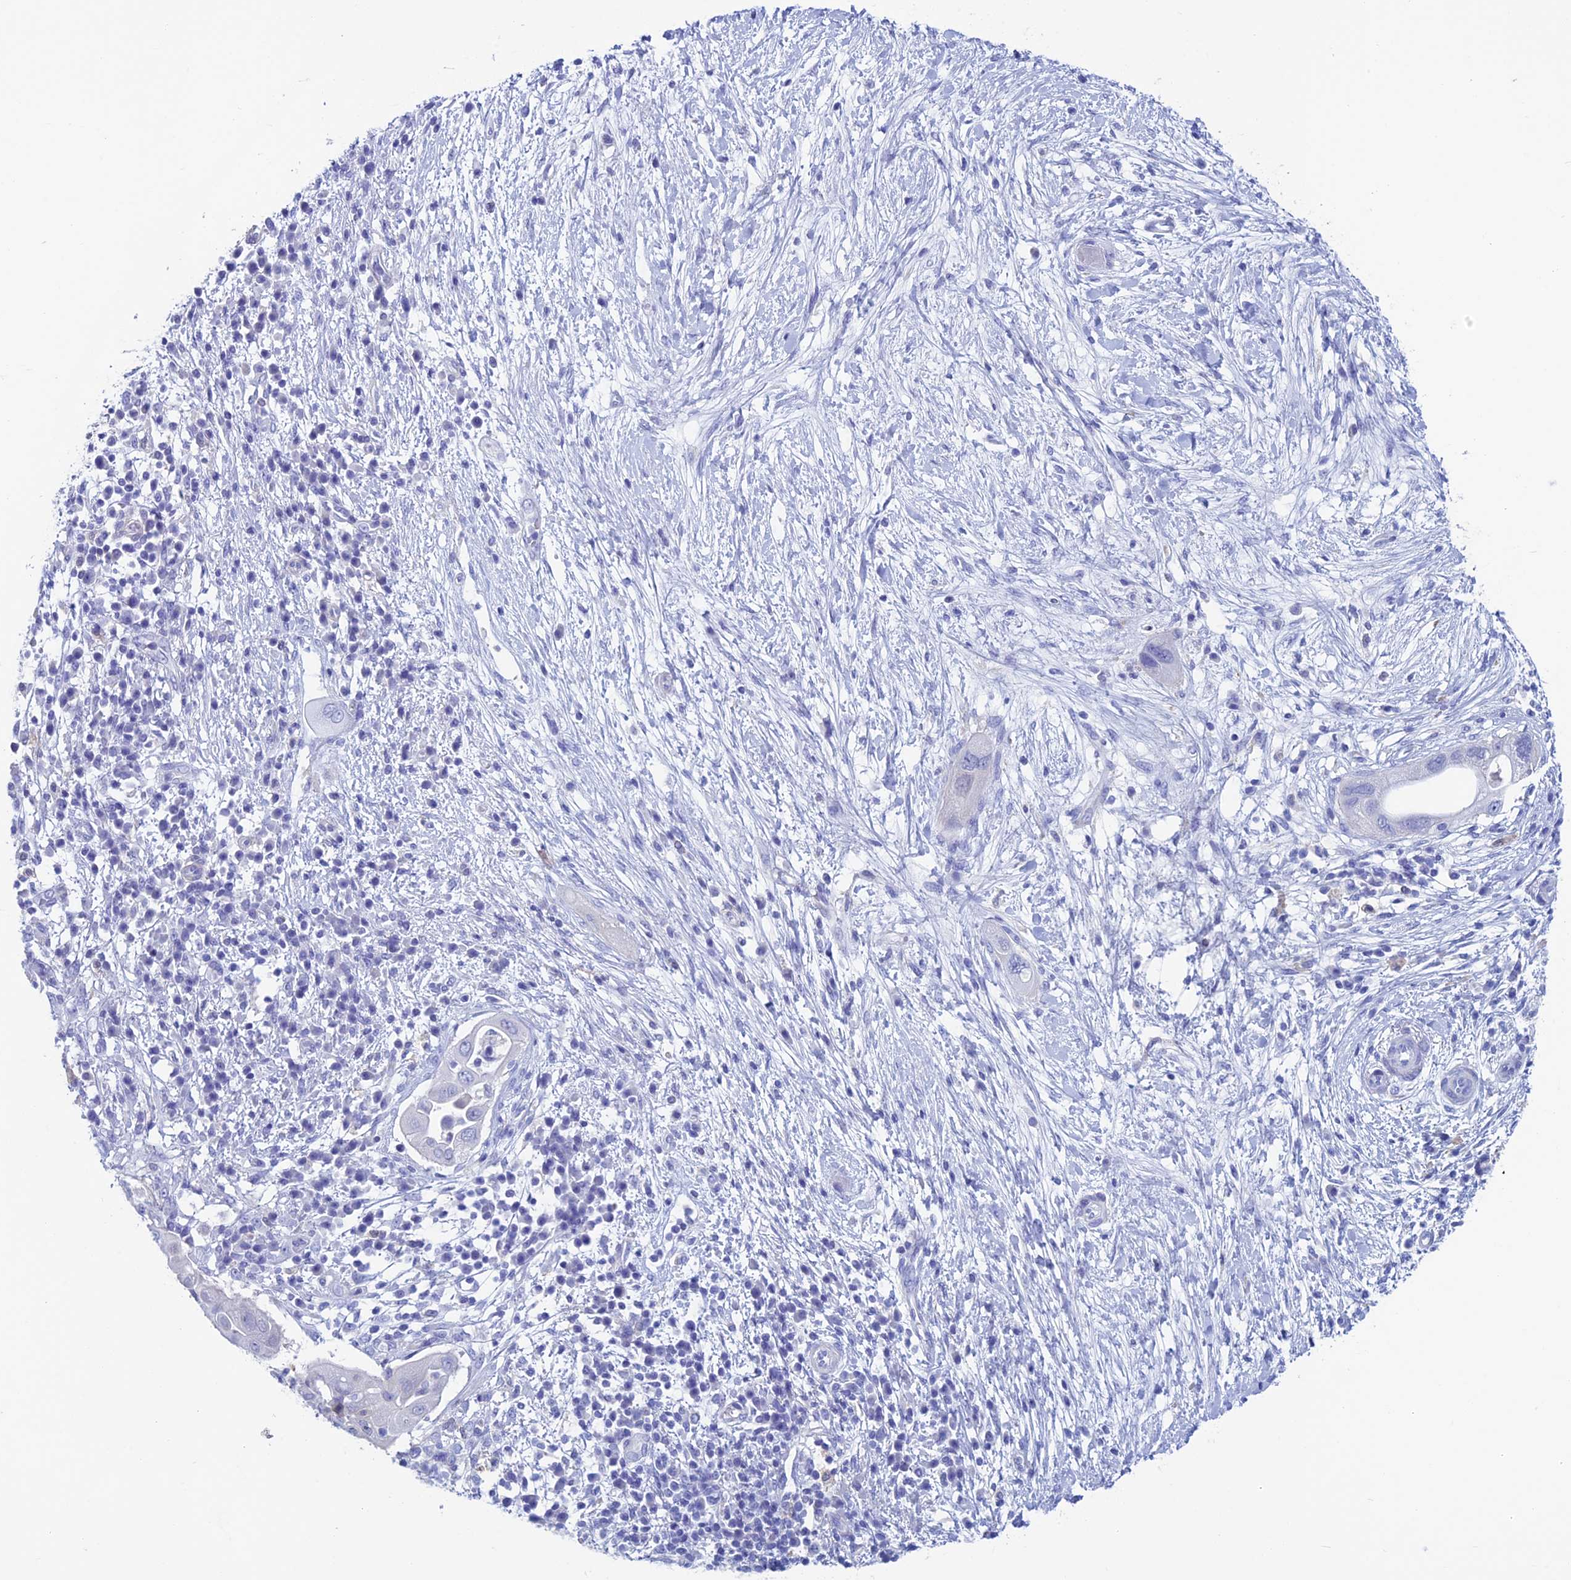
{"staining": {"intensity": "negative", "quantity": "none", "location": "none"}, "tissue": "pancreatic cancer", "cell_type": "Tumor cells", "image_type": "cancer", "snomed": [{"axis": "morphology", "description": "Adenocarcinoma, NOS"}, {"axis": "topography", "description": "Pancreas"}], "caption": "High power microscopy image of an immunohistochemistry (IHC) image of adenocarcinoma (pancreatic), revealing no significant staining in tumor cells. (Stains: DAB (3,3'-diaminobenzidine) immunohistochemistry with hematoxylin counter stain, Microscopy: brightfield microscopy at high magnification).", "gene": "KCNK17", "patient": {"sex": "male", "age": 68}}